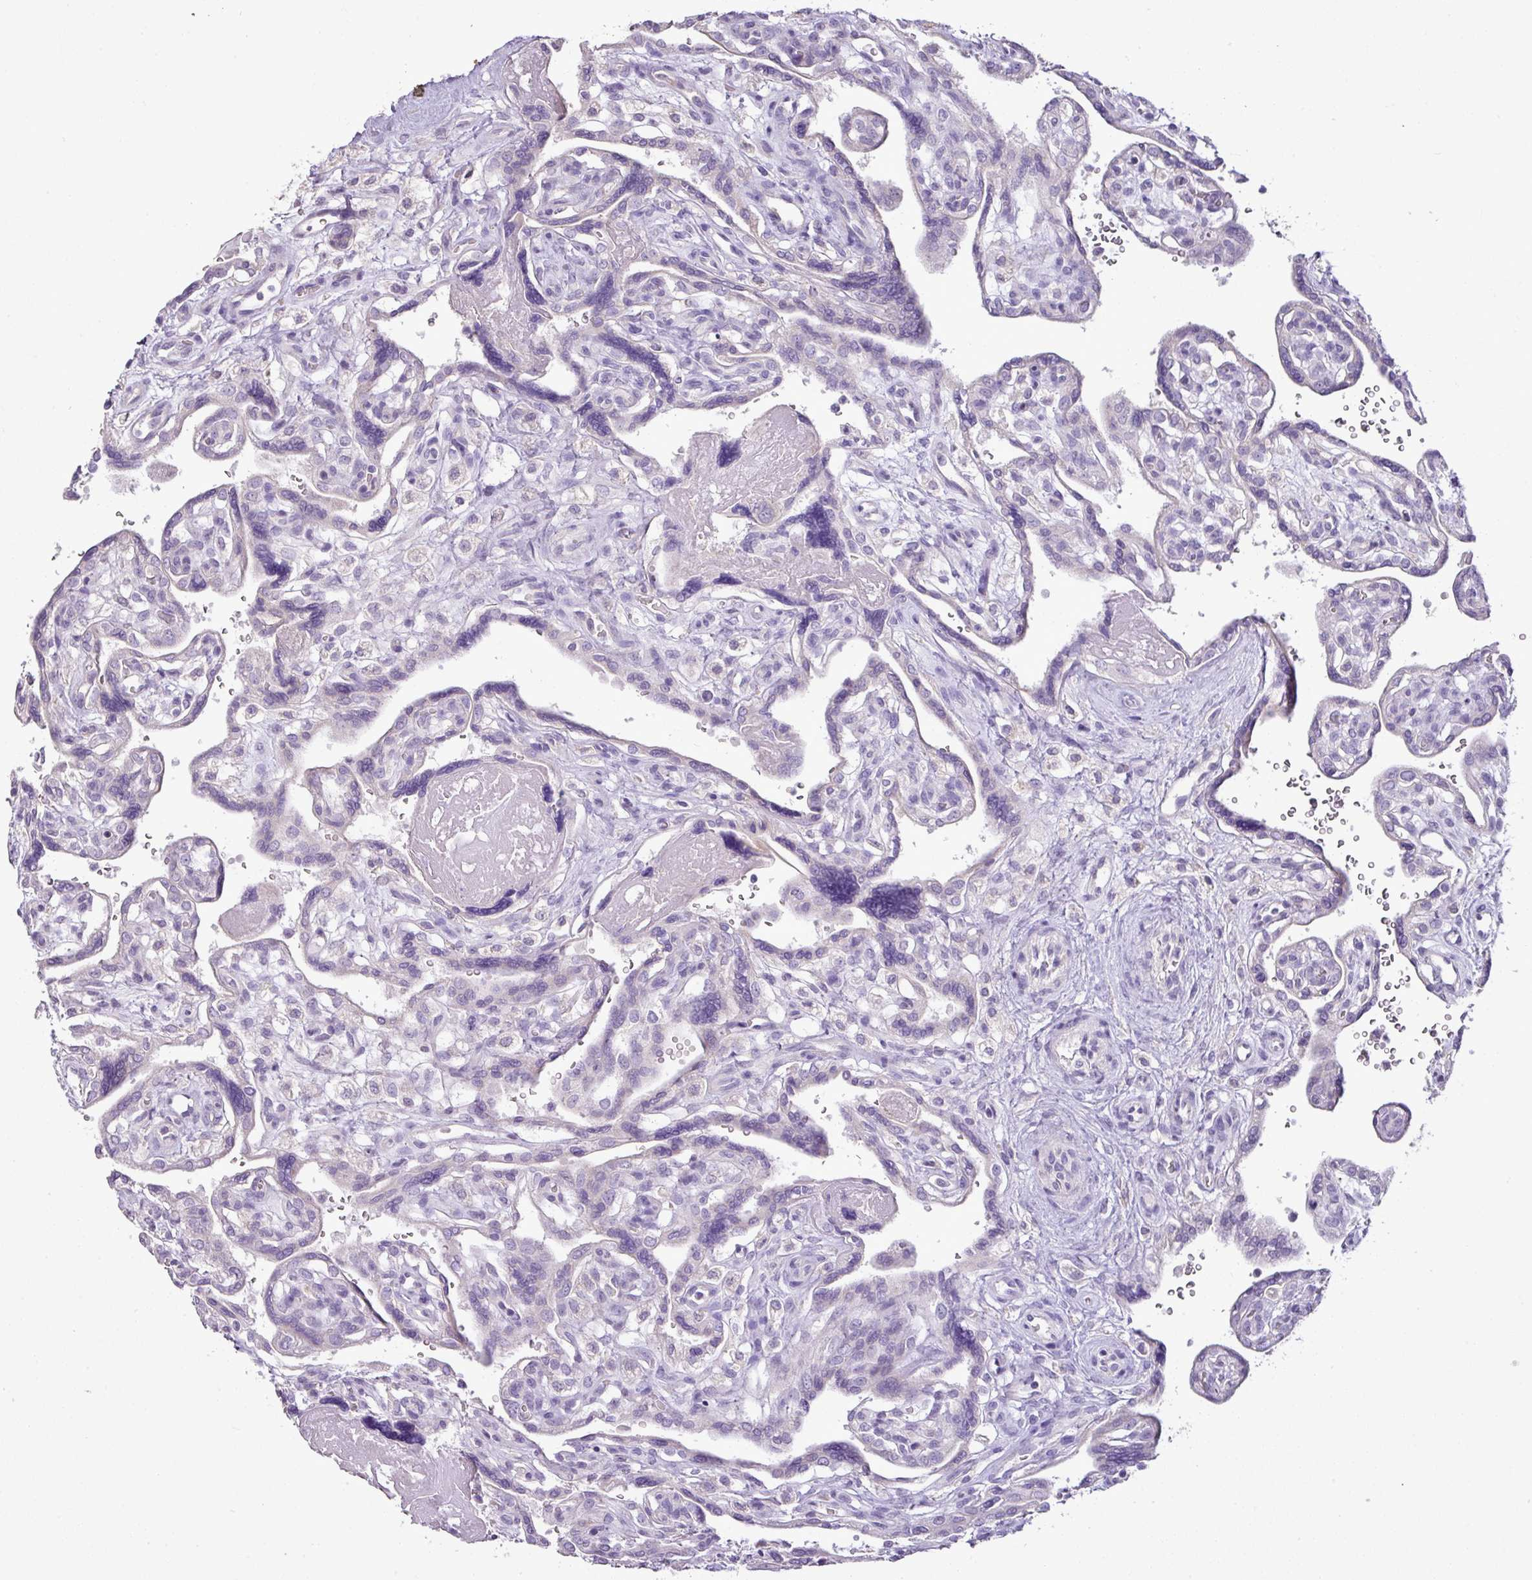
{"staining": {"intensity": "weak", "quantity": "<25%", "location": "cytoplasmic/membranous"}, "tissue": "placenta", "cell_type": "Decidual cells", "image_type": "normal", "snomed": [{"axis": "morphology", "description": "Normal tissue, NOS"}, {"axis": "topography", "description": "Placenta"}], "caption": "The image exhibits no staining of decidual cells in normal placenta.", "gene": "BRINP2", "patient": {"sex": "female", "age": 39}}